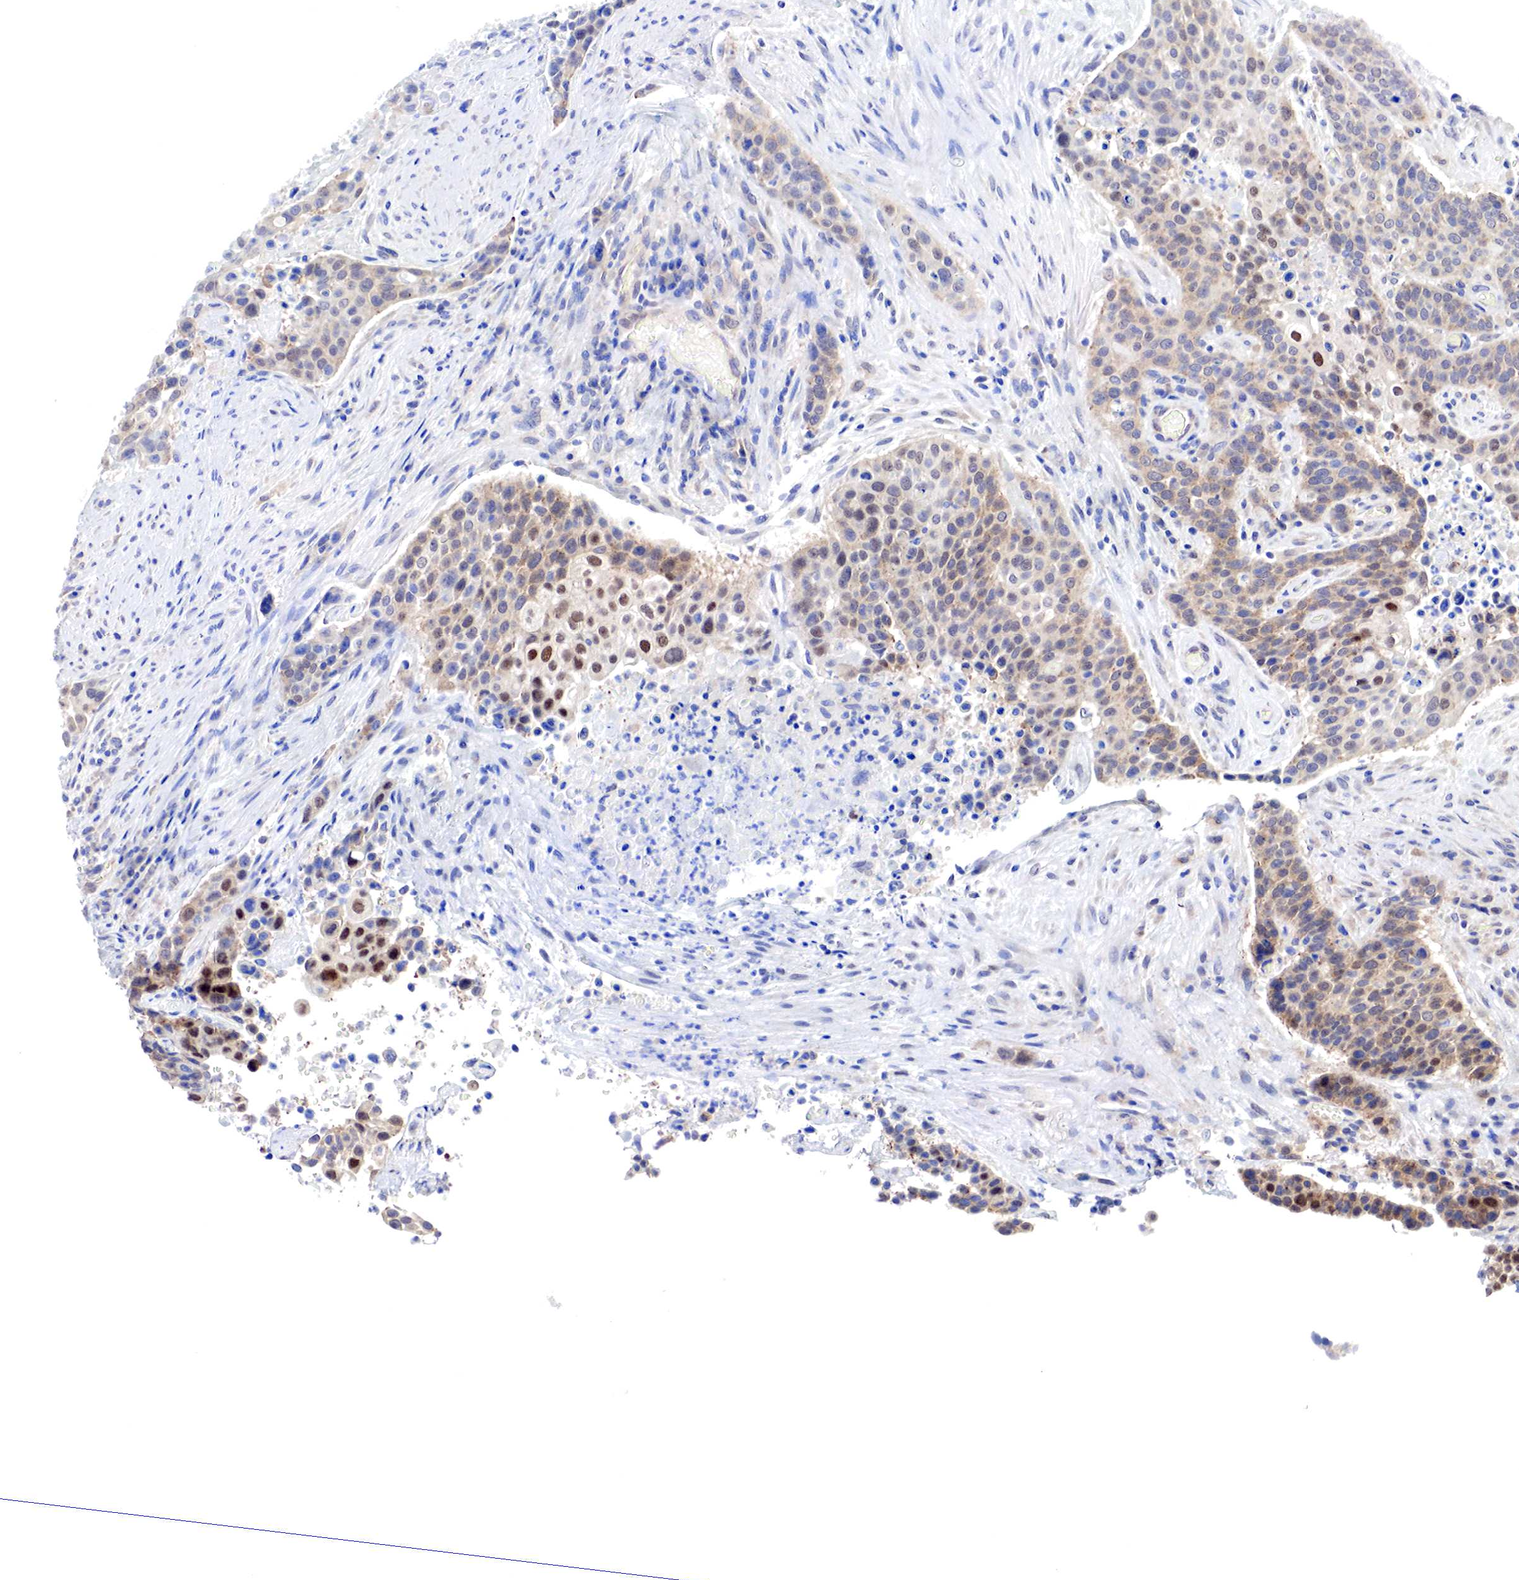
{"staining": {"intensity": "moderate", "quantity": ">75%", "location": "cytoplasmic/membranous,nuclear"}, "tissue": "urothelial cancer", "cell_type": "Tumor cells", "image_type": "cancer", "snomed": [{"axis": "morphology", "description": "Urothelial carcinoma, High grade"}, {"axis": "topography", "description": "Urinary bladder"}], "caption": "Immunohistochemical staining of urothelial carcinoma (high-grade) shows moderate cytoplasmic/membranous and nuclear protein staining in about >75% of tumor cells.", "gene": "PABIR2", "patient": {"sex": "male", "age": 74}}